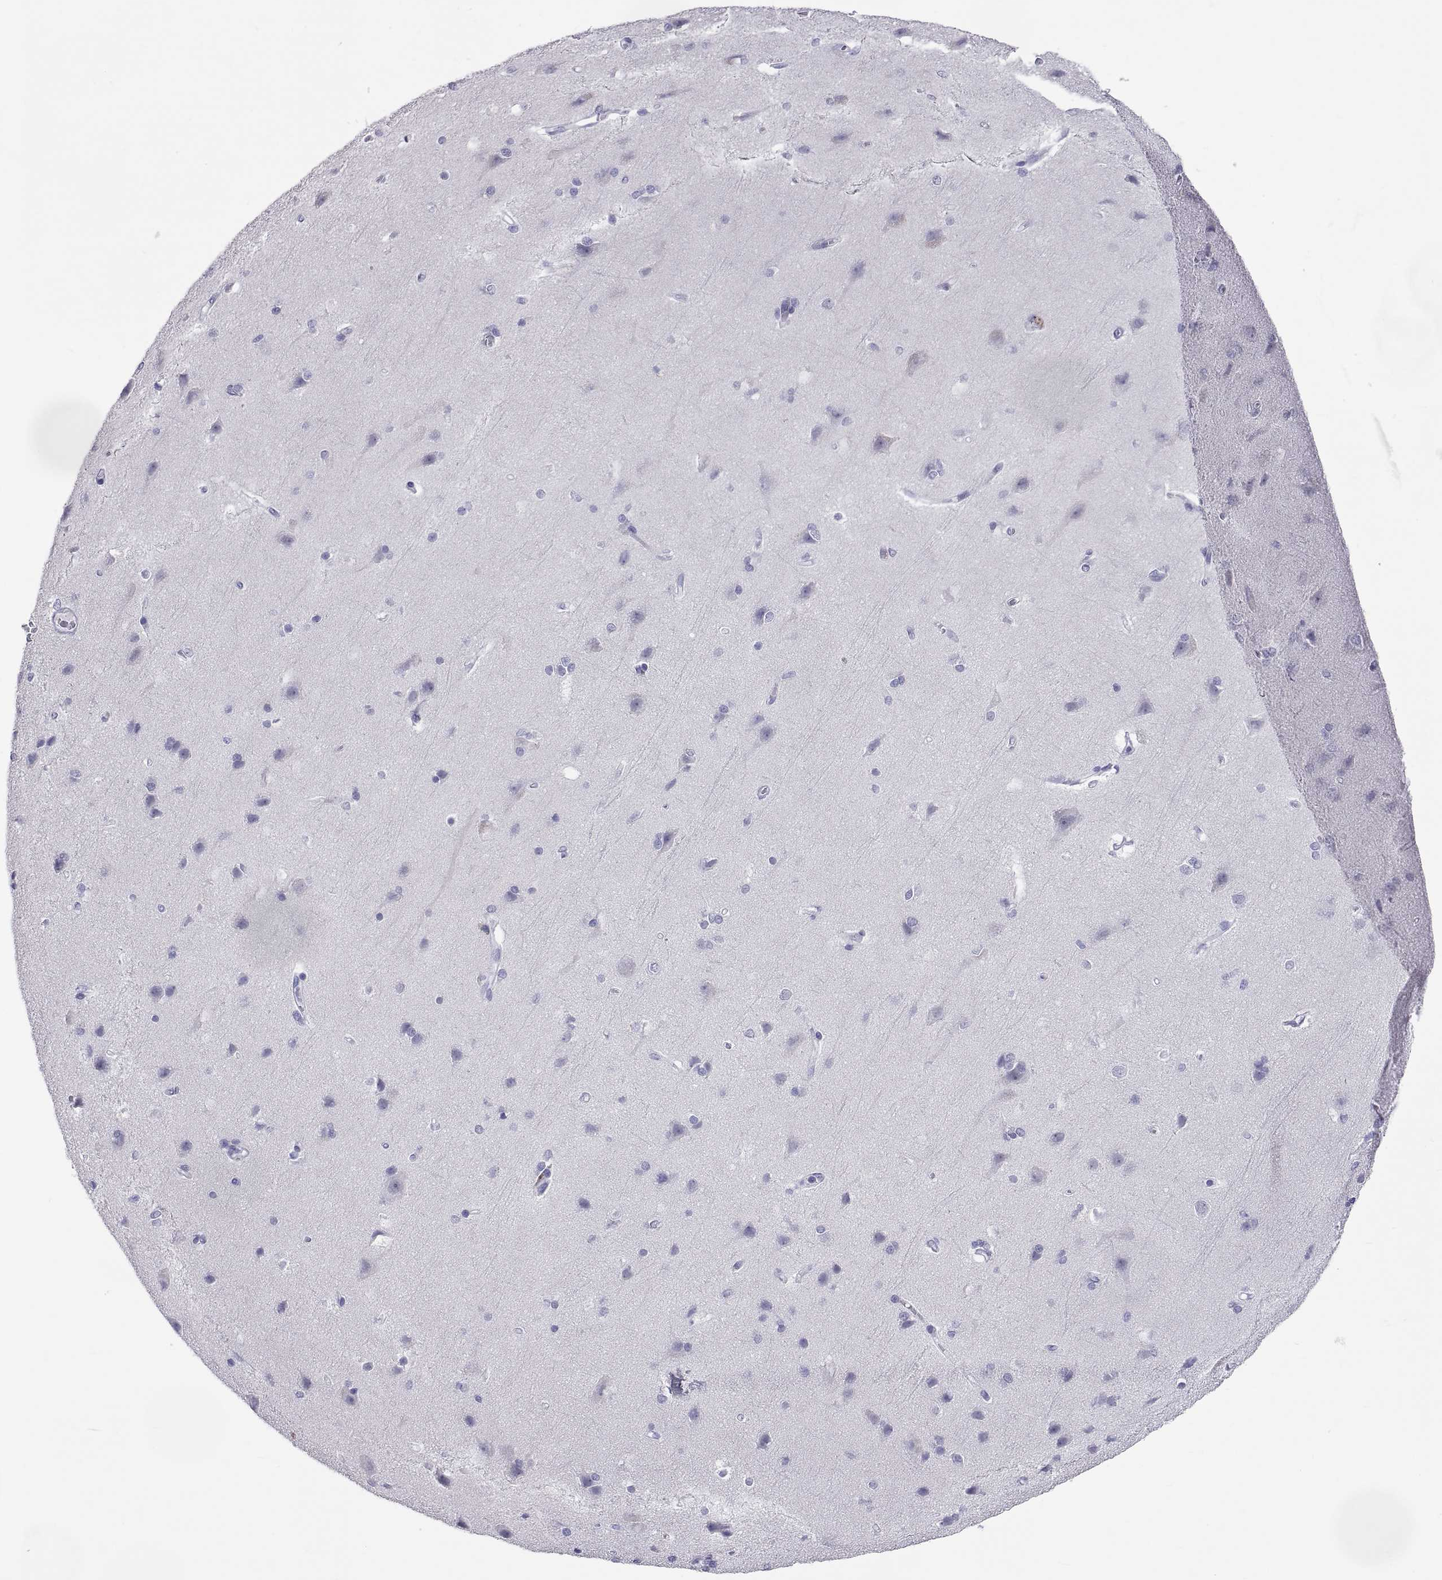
{"staining": {"intensity": "negative", "quantity": "none", "location": "none"}, "tissue": "cerebral cortex", "cell_type": "Endothelial cells", "image_type": "normal", "snomed": [{"axis": "morphology", "description": "Normal tissue, NOS"}, {"axis": "topography", "description": "Cerebral cortex"}], "caption": "Protein analysis of normal cerebral cortex displays no significant positivity in endothelial cells. (Stains: DAB immunohistochemistry with hematoxylin counter stain, Microscopy: brightfield microscopy at high magnification).", "gene": "BSPH1", "patient": {"sex": "male", "age": 37}}